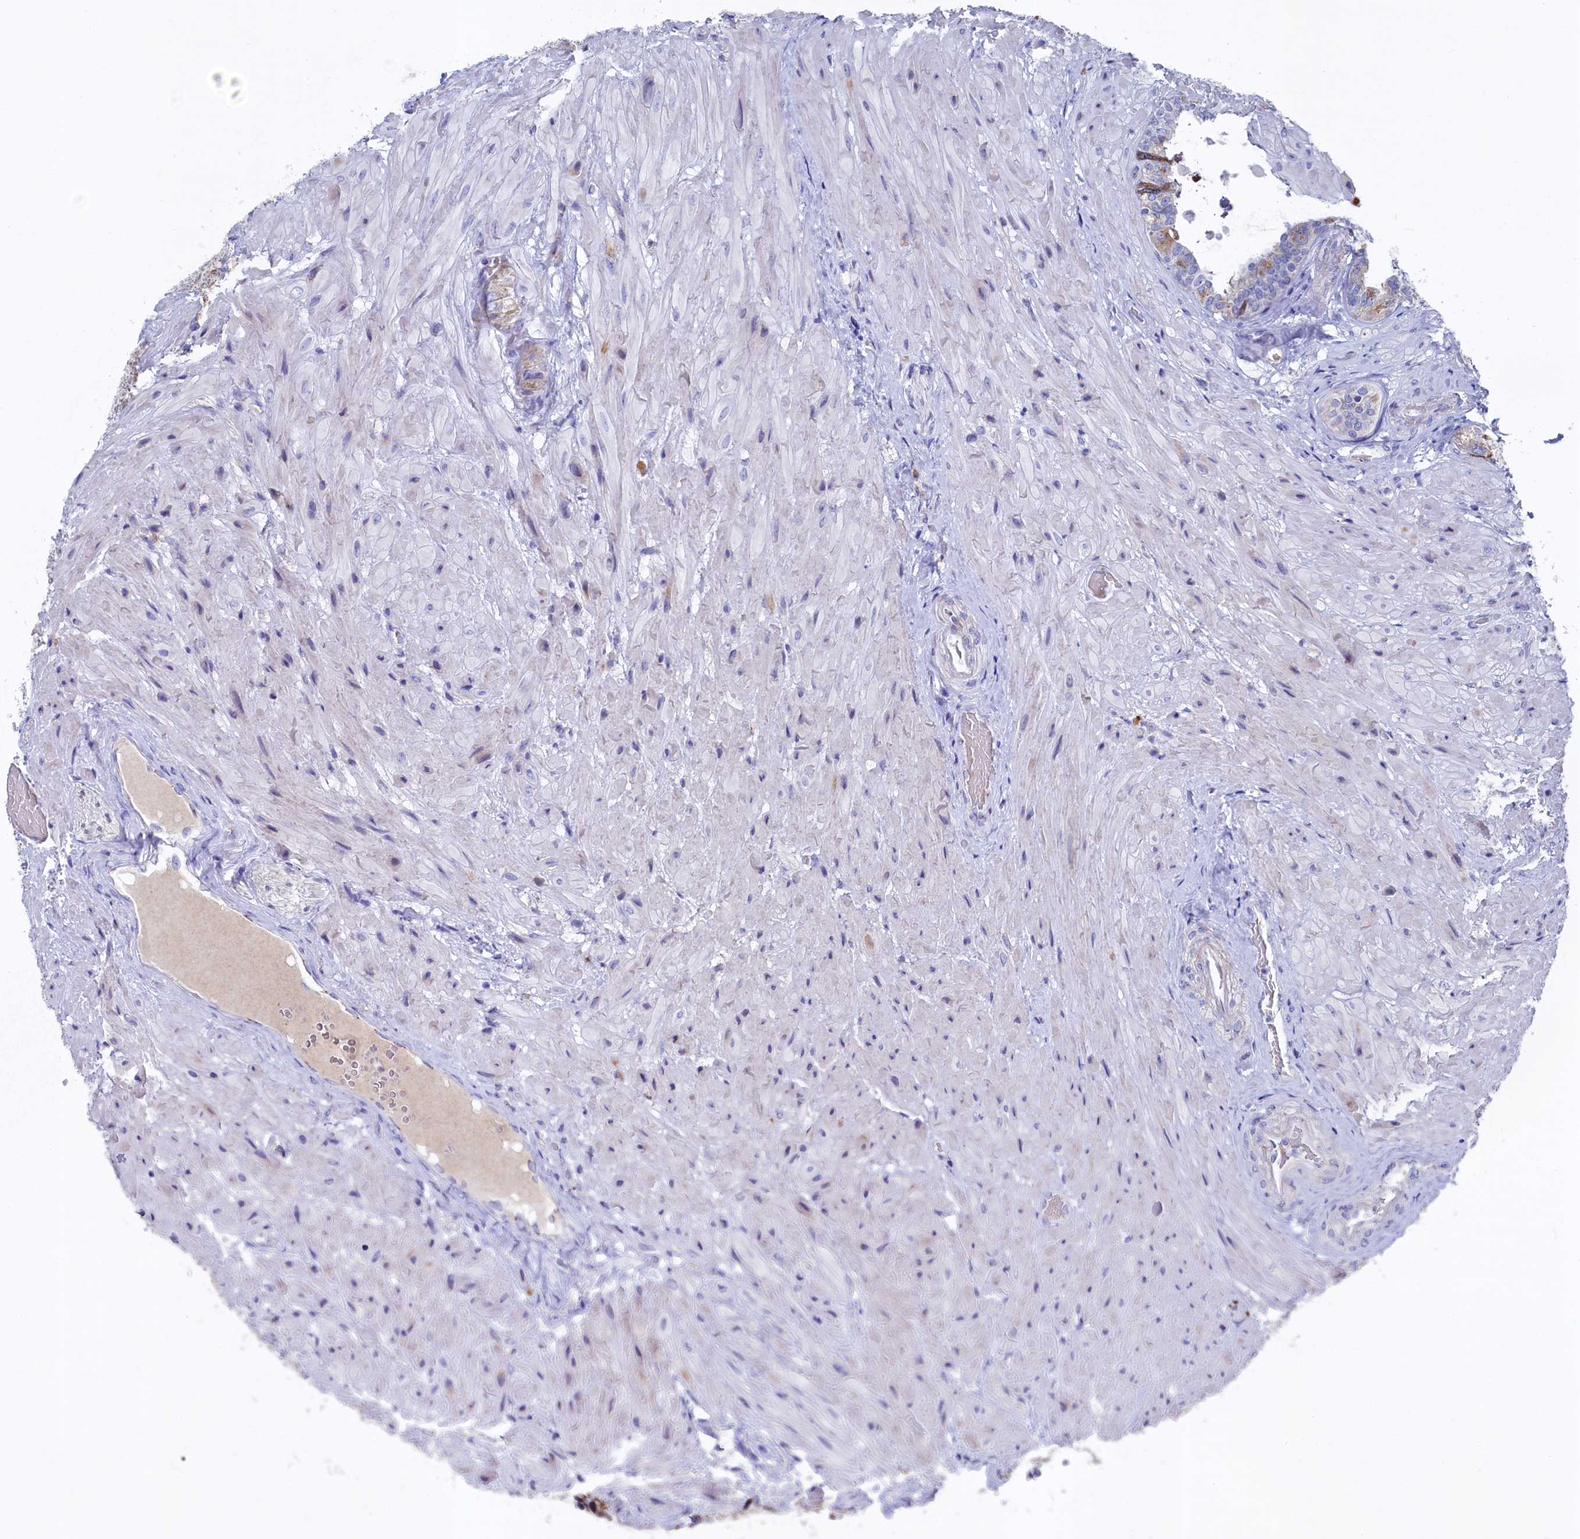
{"staining": {"intensity": "moderate", "quantity": "25%-75%", "location": "cytoplasmic/membranous"}, "tissue": "seminal vesicle", "cell_type": "Glandular cells", "image_type": "normal", "snomed": [{"axis": "morphology", "description": "Normal tissue, NOS"}, {"axis": "topography", "description": "Prostate and seminal vesicle, NOS"}, {"axis": "topography", "description": "Prostate"}, {"axis": "topography", "description": "Seminal veicle"}], "caption": "Immunohistochemistry (IHC) image of benign seminal vesicle: seminal vesicle stained using immunohistochemistry (IHC) exhibits medium levels of moderate protein expression localized specifically in the cytoplasmic/membranous of glandular cells, appearing as a cytoplasmic/membranous brown color.", "gene": "GPR108", "patient": {"sex": "male", "age": 67}}